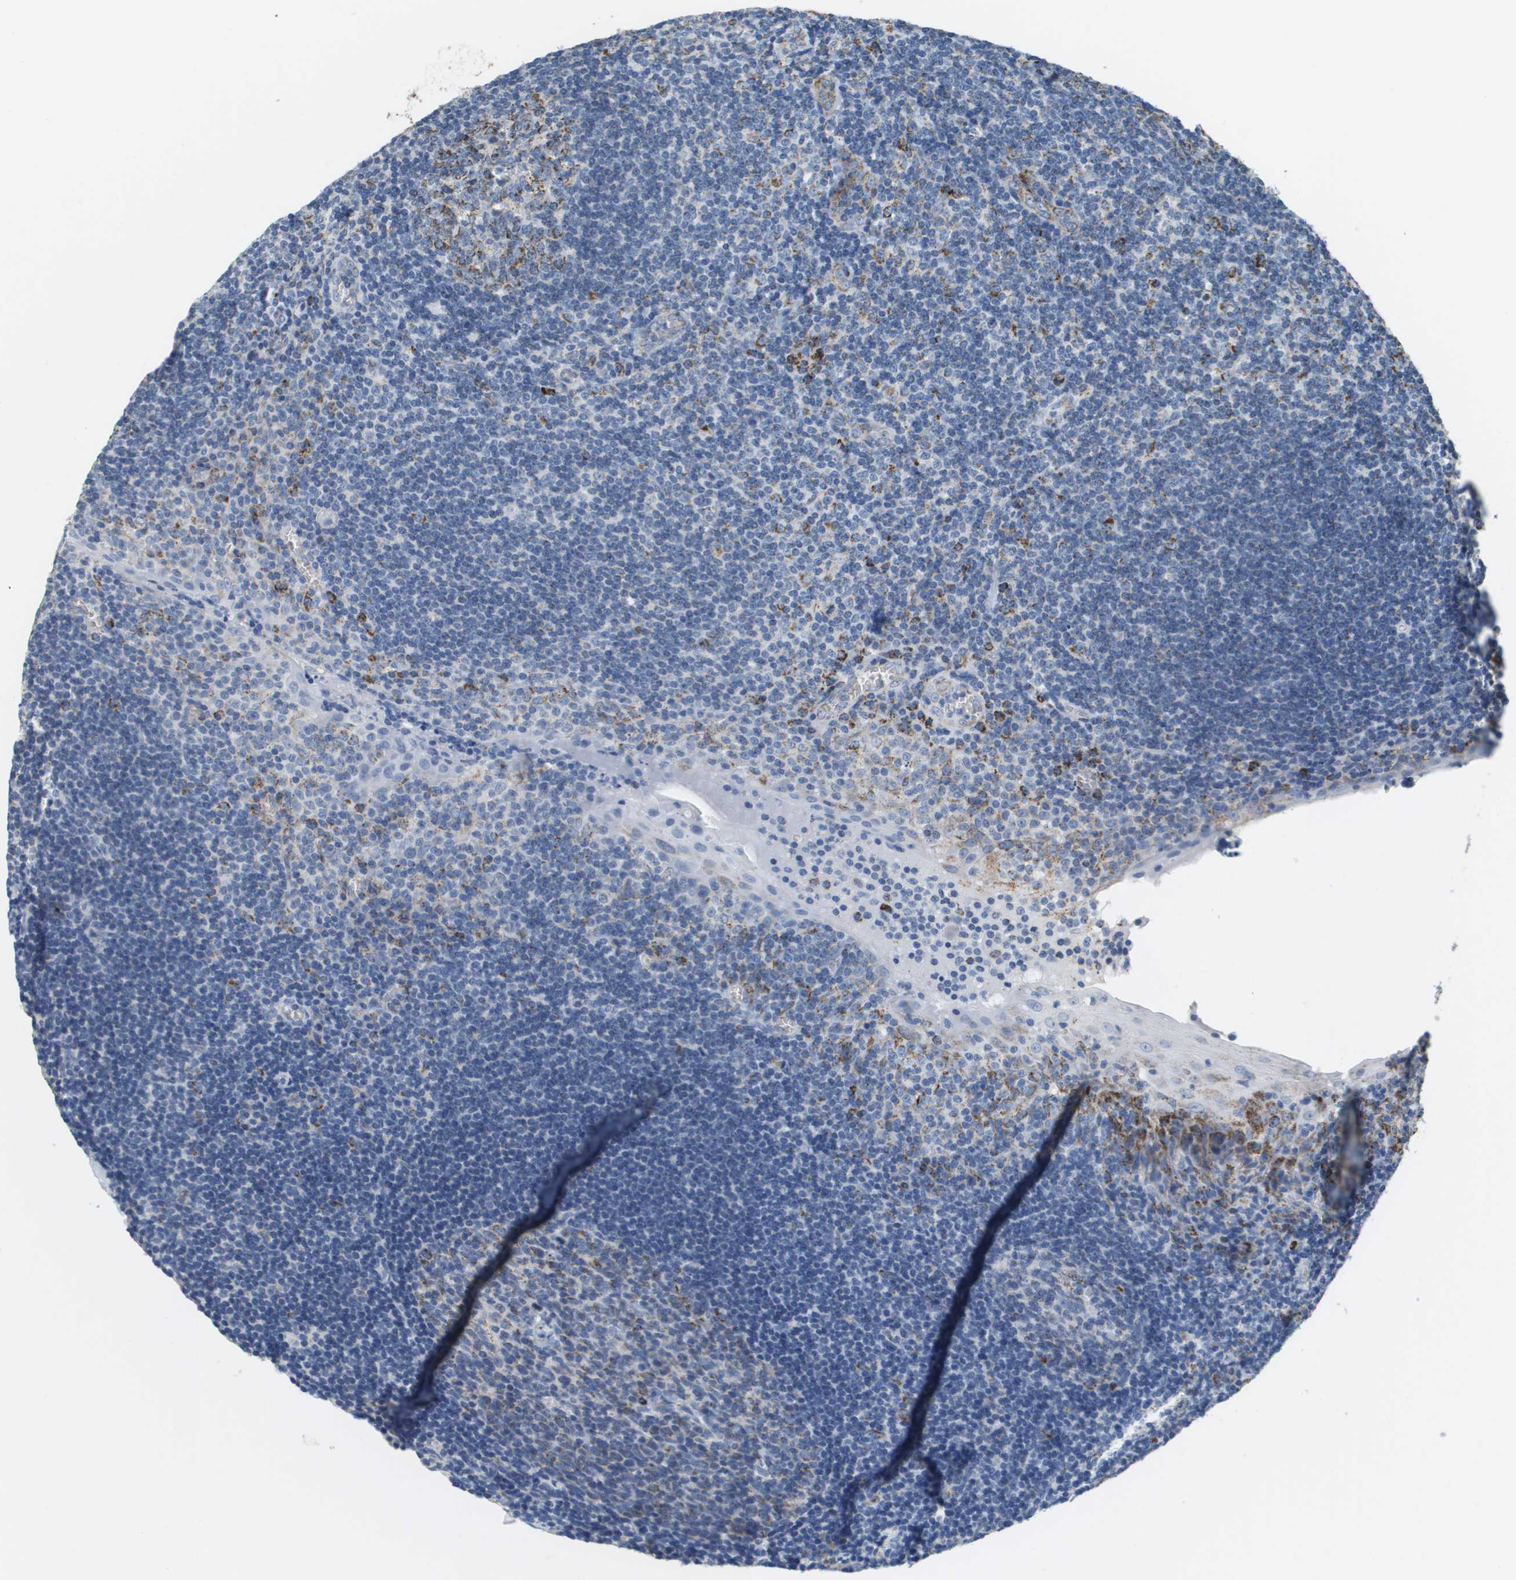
{"staining": {"intensity": "strong", "quantity": "<25%", "location": "cytoplasmic/membranous"}, "tissue": "tonsil", "cell_type": "Germinal center cells", "image_type": "normal", "snomed": [{"axis": "morphology", "description": "Normal tissue, NOS"}, {"axis": "topography", "description": "Tonsil"}], "caption": "Immunohistochemistry (IHC) (DAB (3,3'-diaminobenzidine)) staining of benign human tonsil demonstrates strong cytoplasmic/membranous protein expression in about <25% of germinal center cells. The protein is shown in brown color, while the nuclei are stained blue.", "gene": "ATP5F1B", "patient": {"sex": "male", "age": 37}}